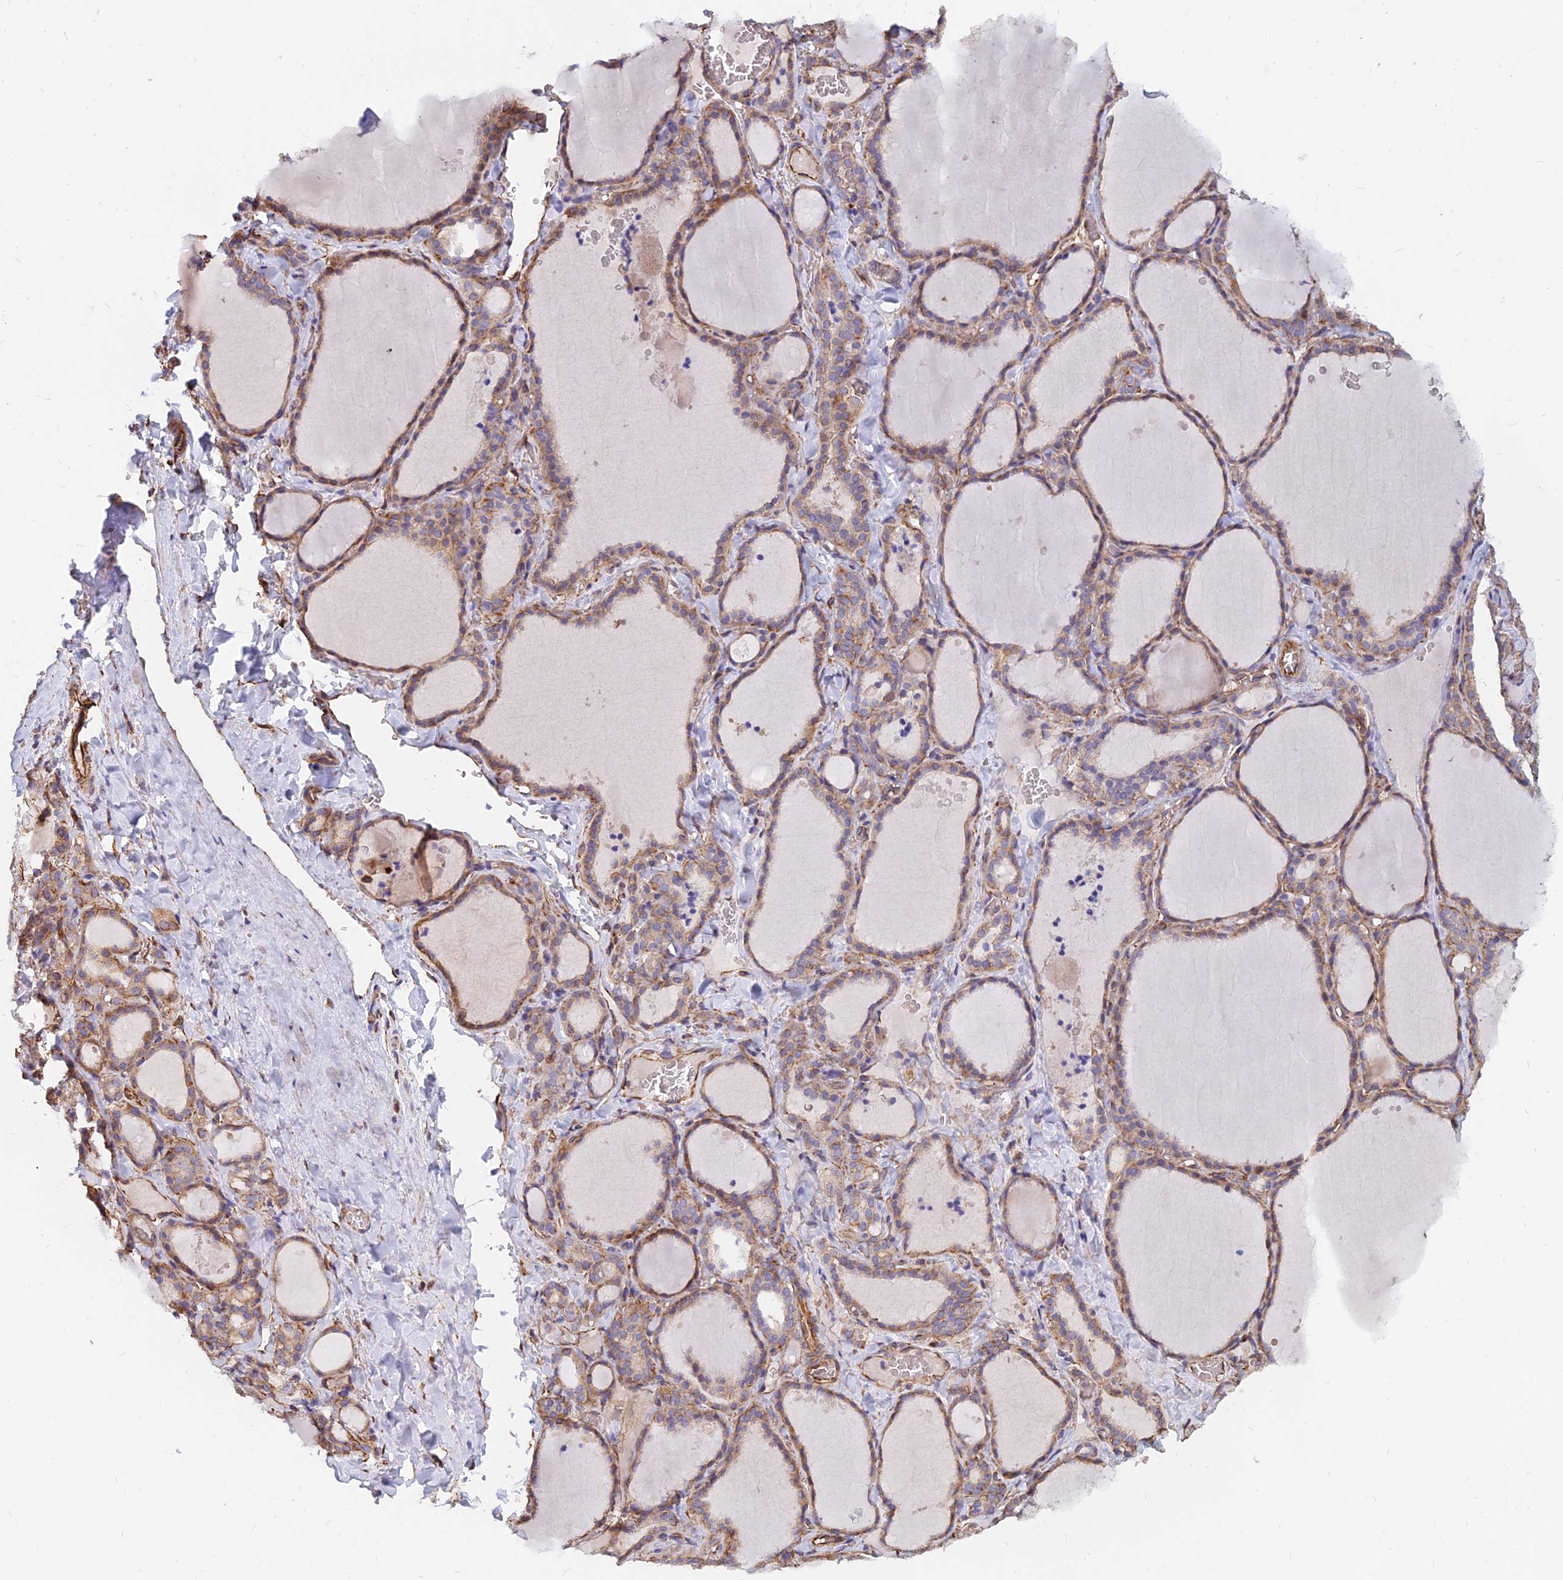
{"staining": {"intensity": "moderate", "quantity": ">75%", "location": "cytoplasmic/membranous"}, "tissue": "thyroid gland", "cell_type": "Glandular cells", "image_type": "normal", "snomed": [{"axis": "morphology", "description": "Normal tissue, NOS"}, {"axis": "topography", "description": "Thyroid gland"}], "caption": "Glandular cells exhibit medium levels of moderate cytoplasmic/membranous expression in about >75% of cells in benign thyroid gland.", "gene": "CDK18", "patient": {"sex": "female", "age": 22}}